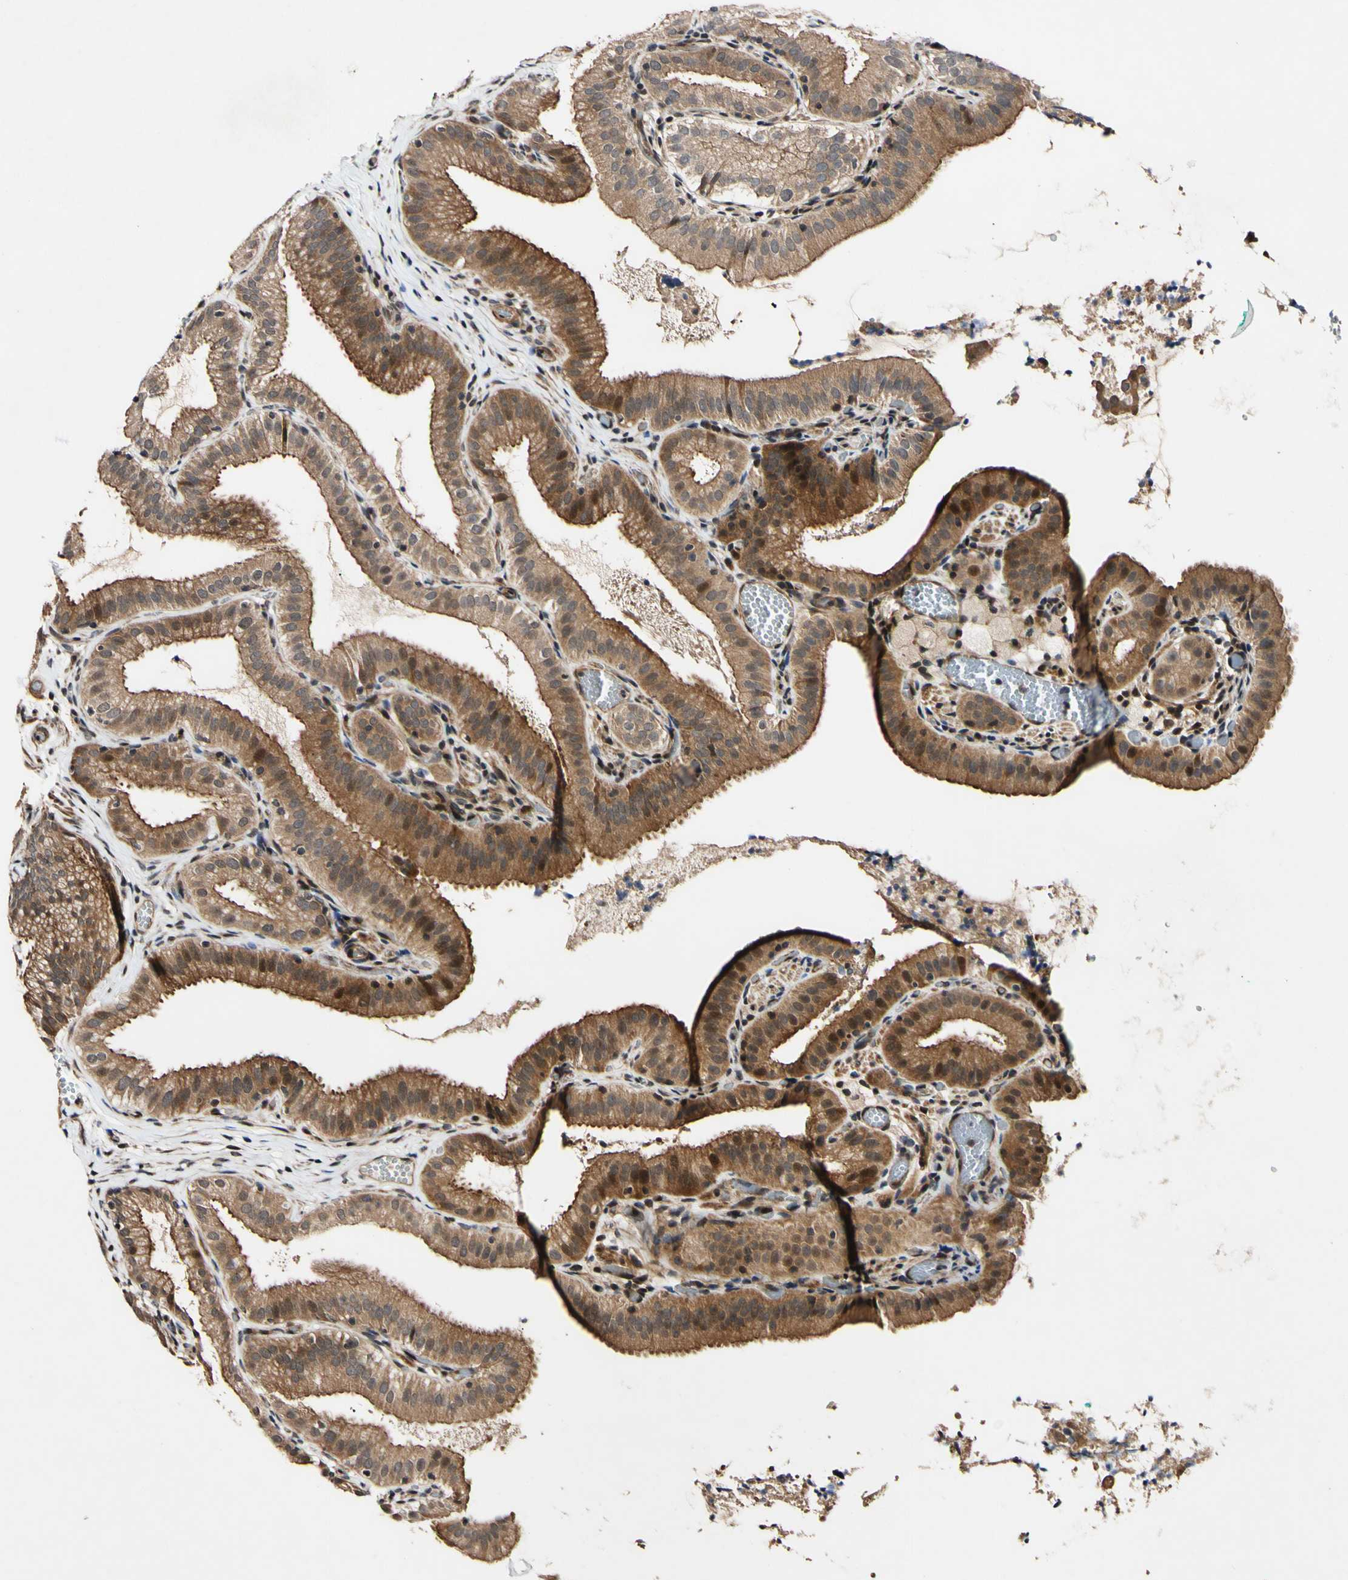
{"staining": {"intensity": "moderate", "quantity": ">75%", "location": "cytoplasmic/membranous,nuclear"}, "tissue": "gallbladder", "cell_type": "Glandular cells", "image_type": "normal", "snomed": [{"axis": "morphology", "description": "Normal tissue, NOS"}, {"axis": "topography", "description": "Gallbladder"}], "caption": "Protein analysis of benign gallbladder demonstrates moderate cytoplasmic/membranous,nuclear positivity in about >75% of glandular cells. Nuclei are stained in blue.", "gene": "CSNK1E", "patient": {"sex": "male", "age": 54}}